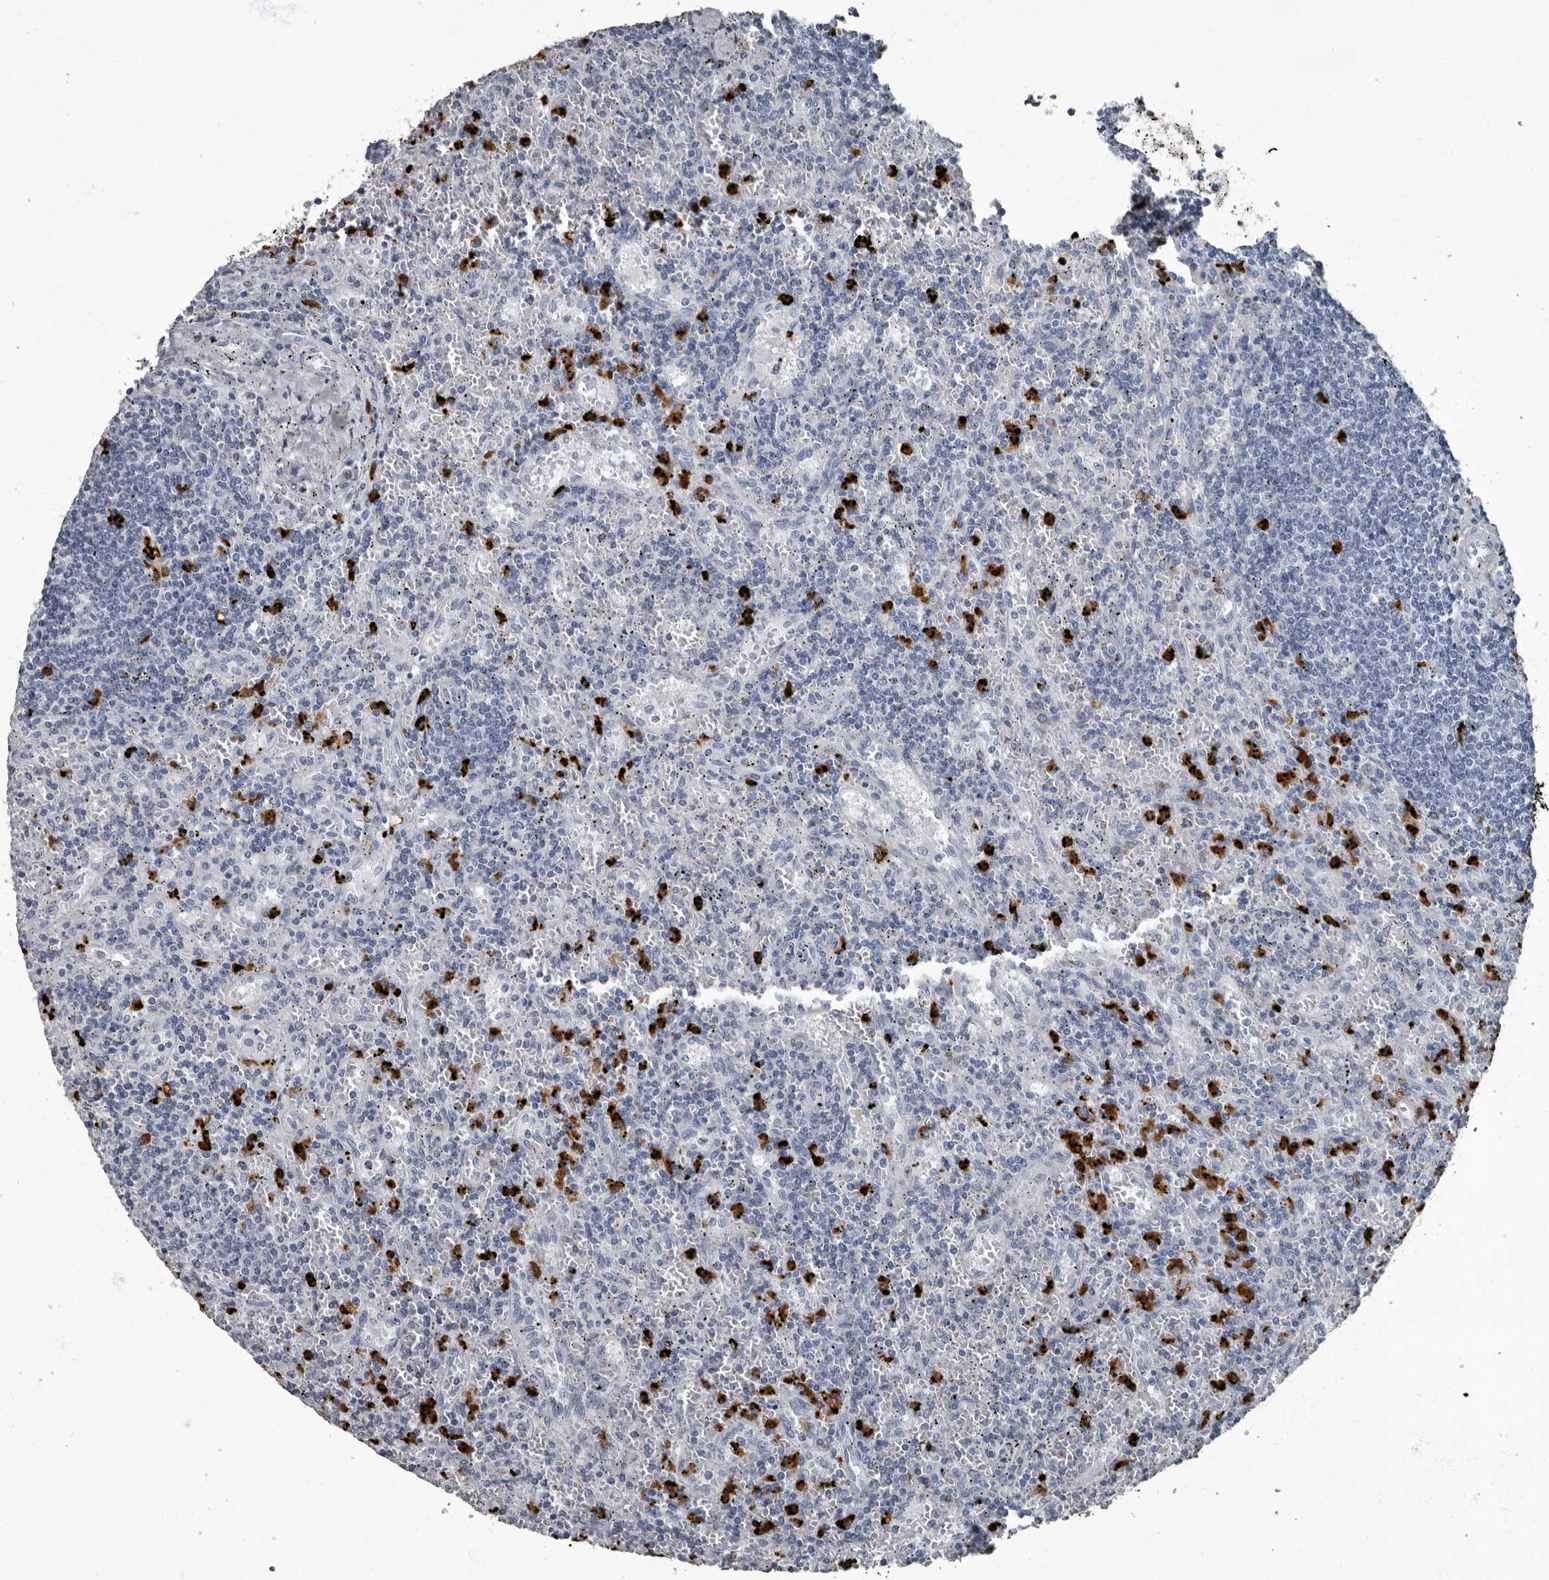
{"staining": {"intensity": "negative", "quantity": "none", "location": "none"}, "tissue": "lymphoma", "cell_type": "Tumor cells", "image_type": "cancer", "snomed": [{"axis": "morphology", "description": "Malignant lymphoma, non-Hodgkin's type, Low grade"}, {"axis": "topography", "description": "Spleen"}], "caption": "Immunohistochemical staining of malignant lymphoma, non-Hodgkin's type (low-grade) exhibits no significant expression in tumor cells.", "gene": "TPD52L1", "patient": {"sex": "male", "age": 76}}